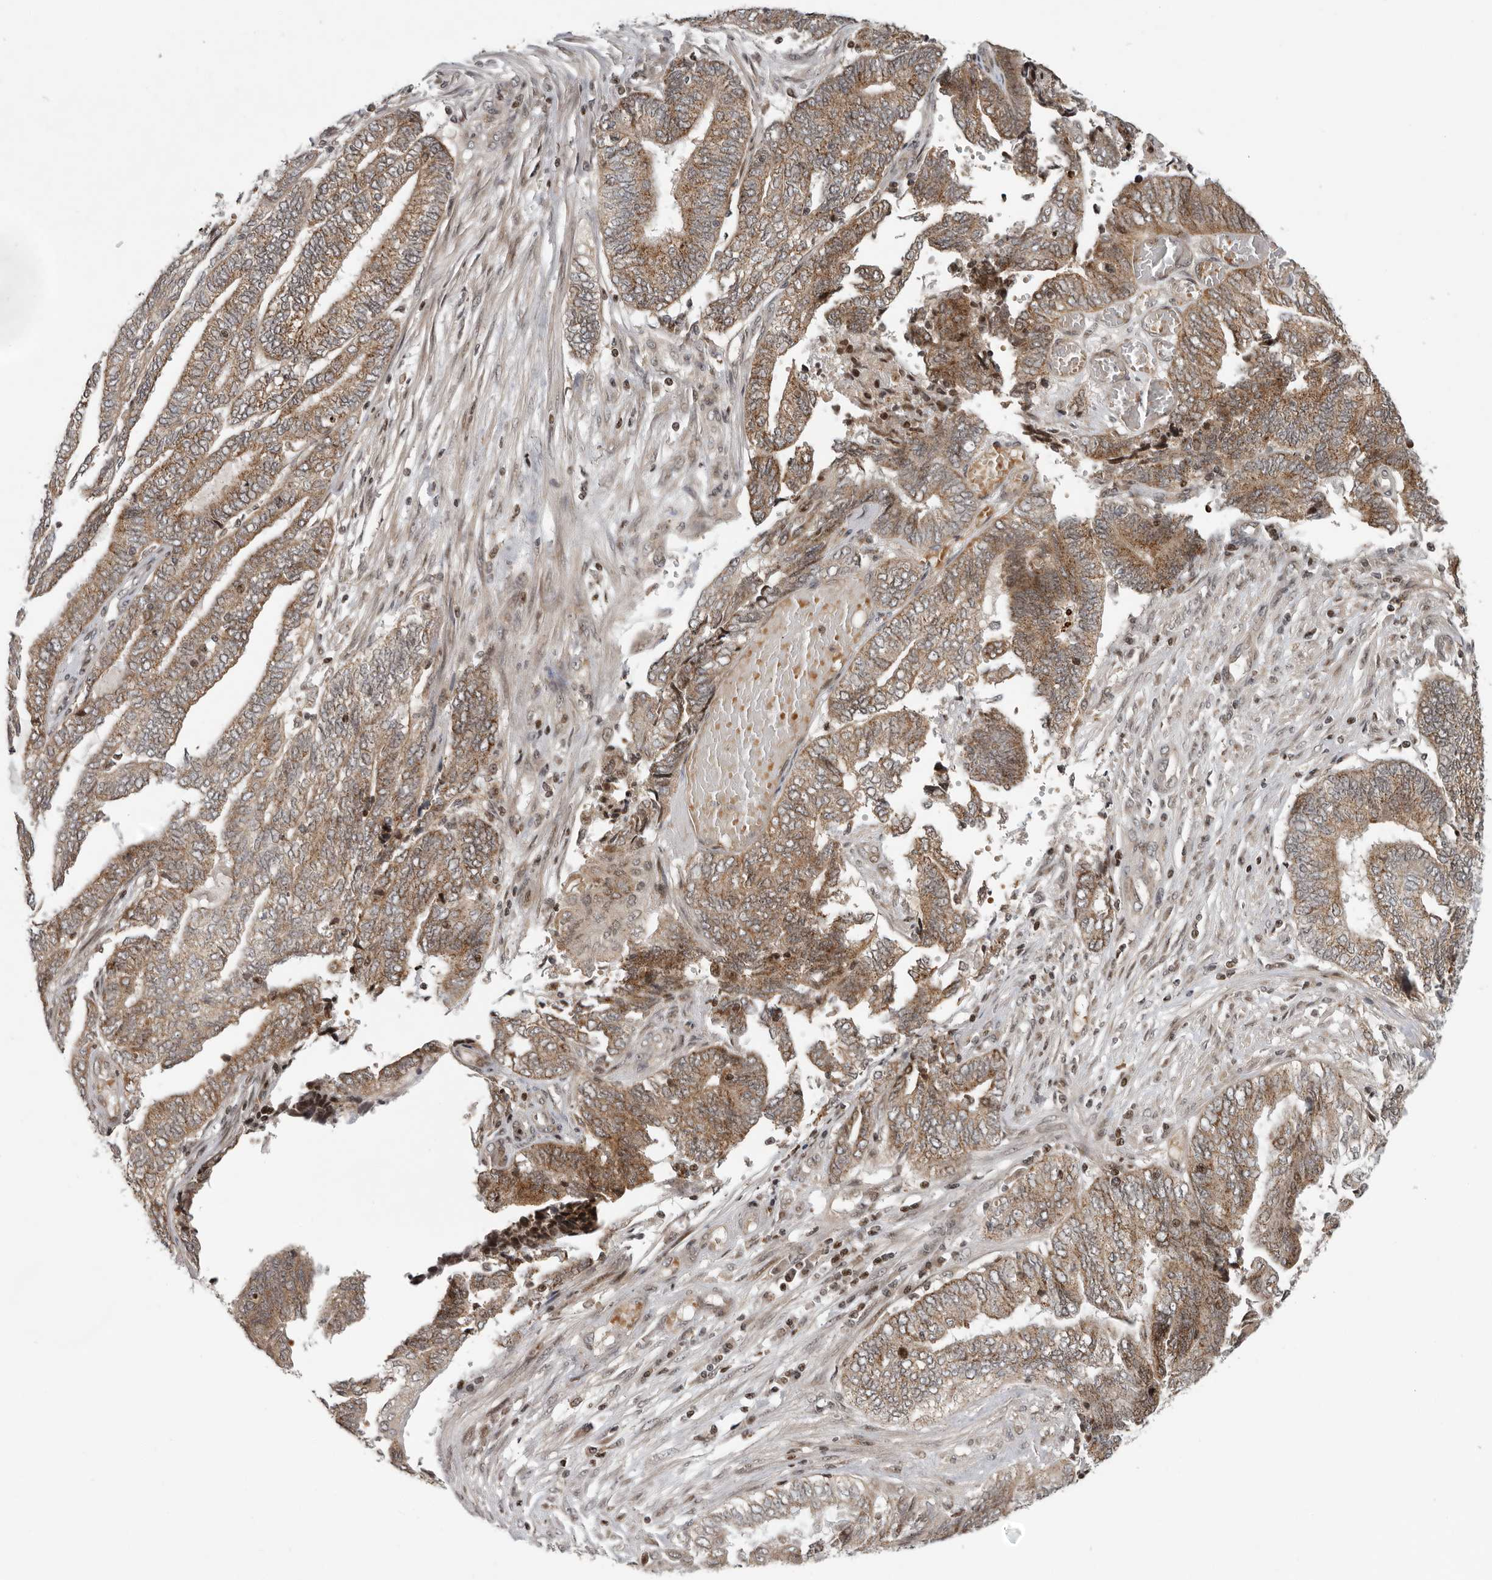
{"staining": {"intensity": "moderate", "quantity": ">75%", "location": "cytoplasmic/membranous"}, "tissue": "endometrial cancer", "cell_type": "Tumor cells", "image_type": "cancer", "snomed": [{"axis": "morphology", "description": "Adenocarcinoma, NOS"}, {"axis": "topography", "description": "Uterus"}, {"axis": "topography", "description": "Endometrium"}], "caption": "Protein expression analysis of human adenocarcinoma (endometrial) reveals moderate cytoplasmic/membranous expression in approximately >75% of tumor cells.", "gene": "RABIF", "patient": {"sex": "female", "age": 70}}